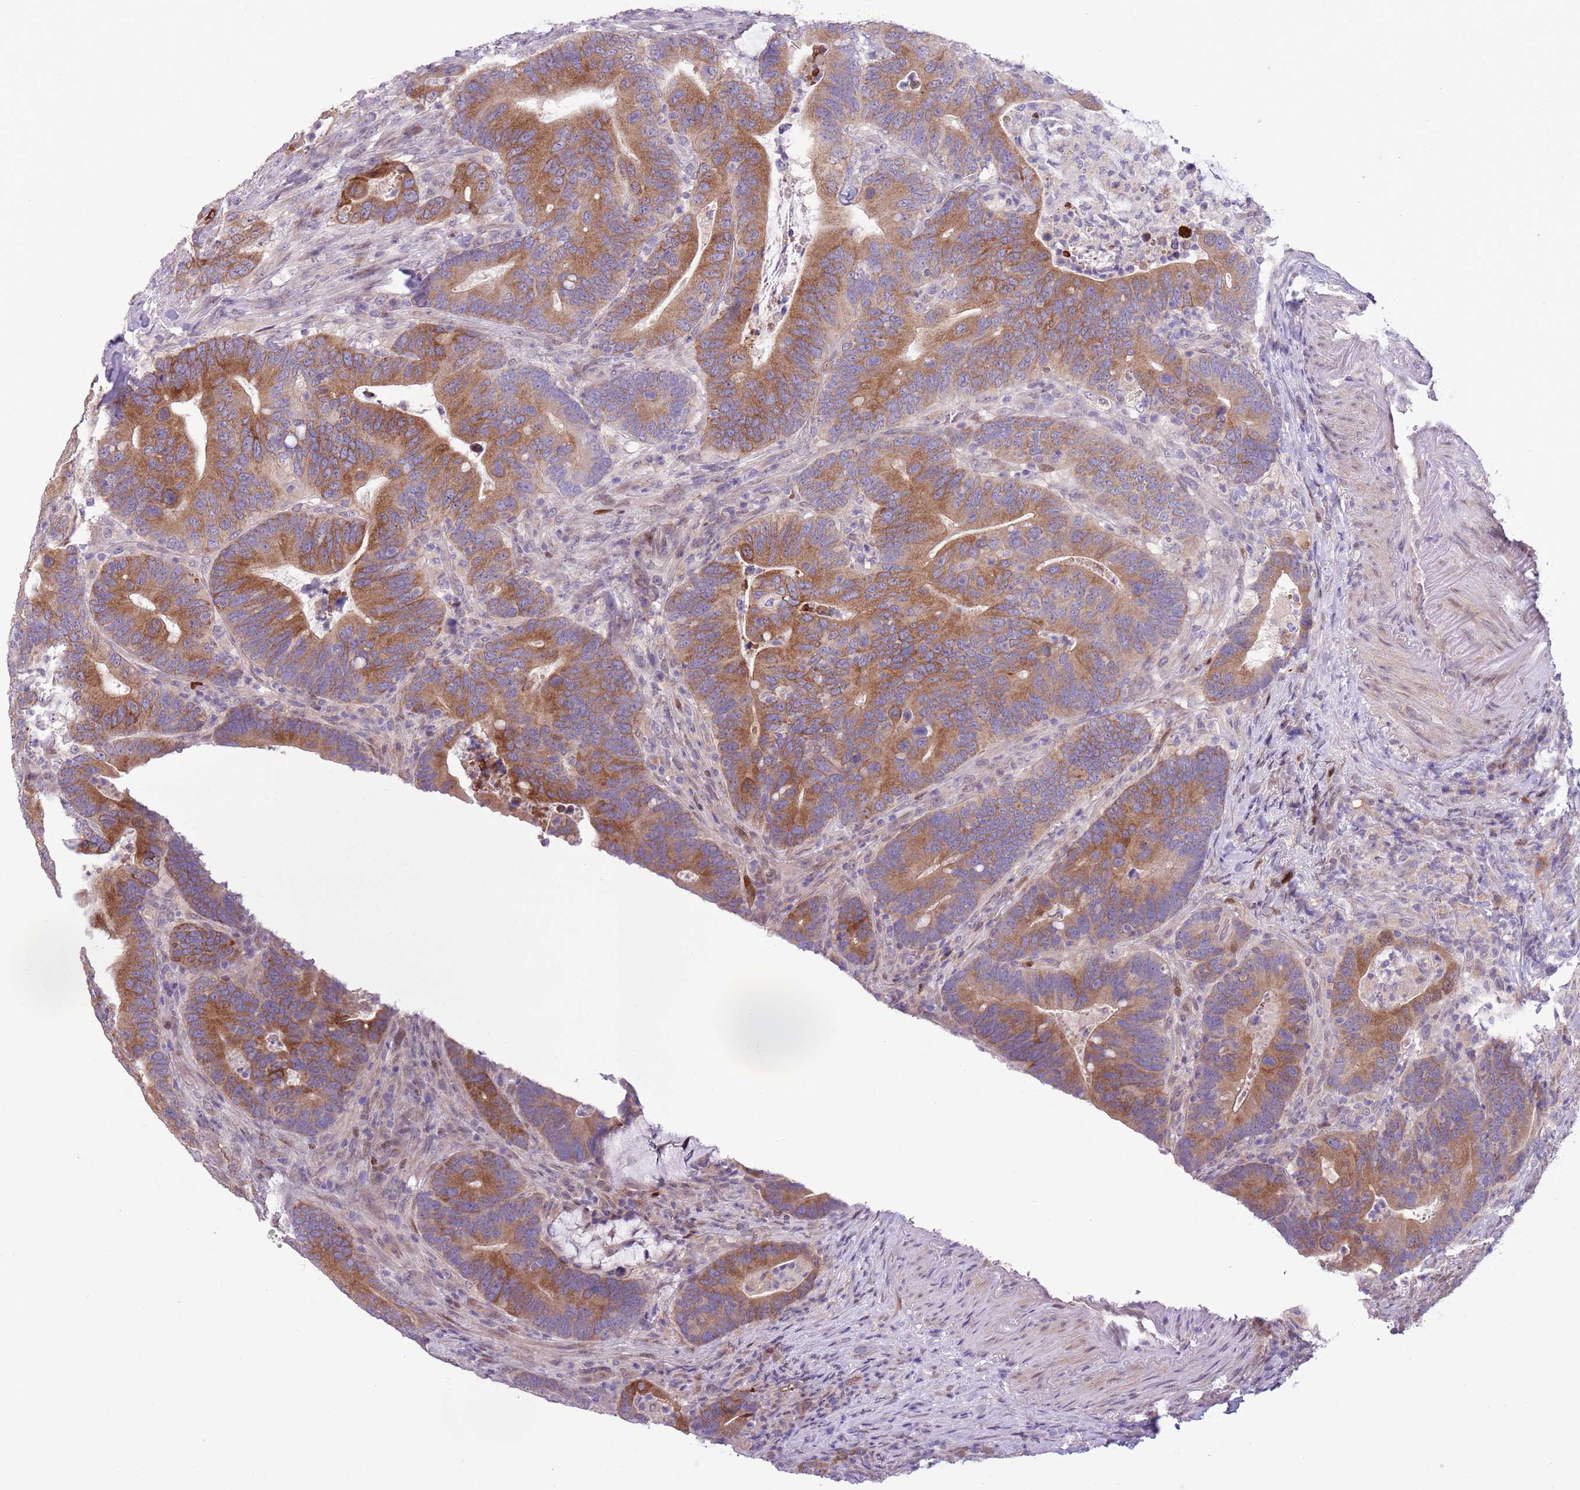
{"staining": {"intensity": "strong", "quantity": "25%-75%", "location": "cytoplasmic/membranous"}, "tissue": "colorectal cancer", "cell_type": "Tumor cells", "image_type": "cancer", "snomed": [{"axis": "morphology", "description": "Adenocarcinoma, NOS"}, {"axis": "topography", "description": "Colon"}], "caption": "Tumor cells exhibit high levels of strong cytoplasmic/membranous staining in about 25%-75% of cells in human colorectal adenocarcinoma.", "gene": "CCND2", "patient": {"sex": "female", "age": 66}}